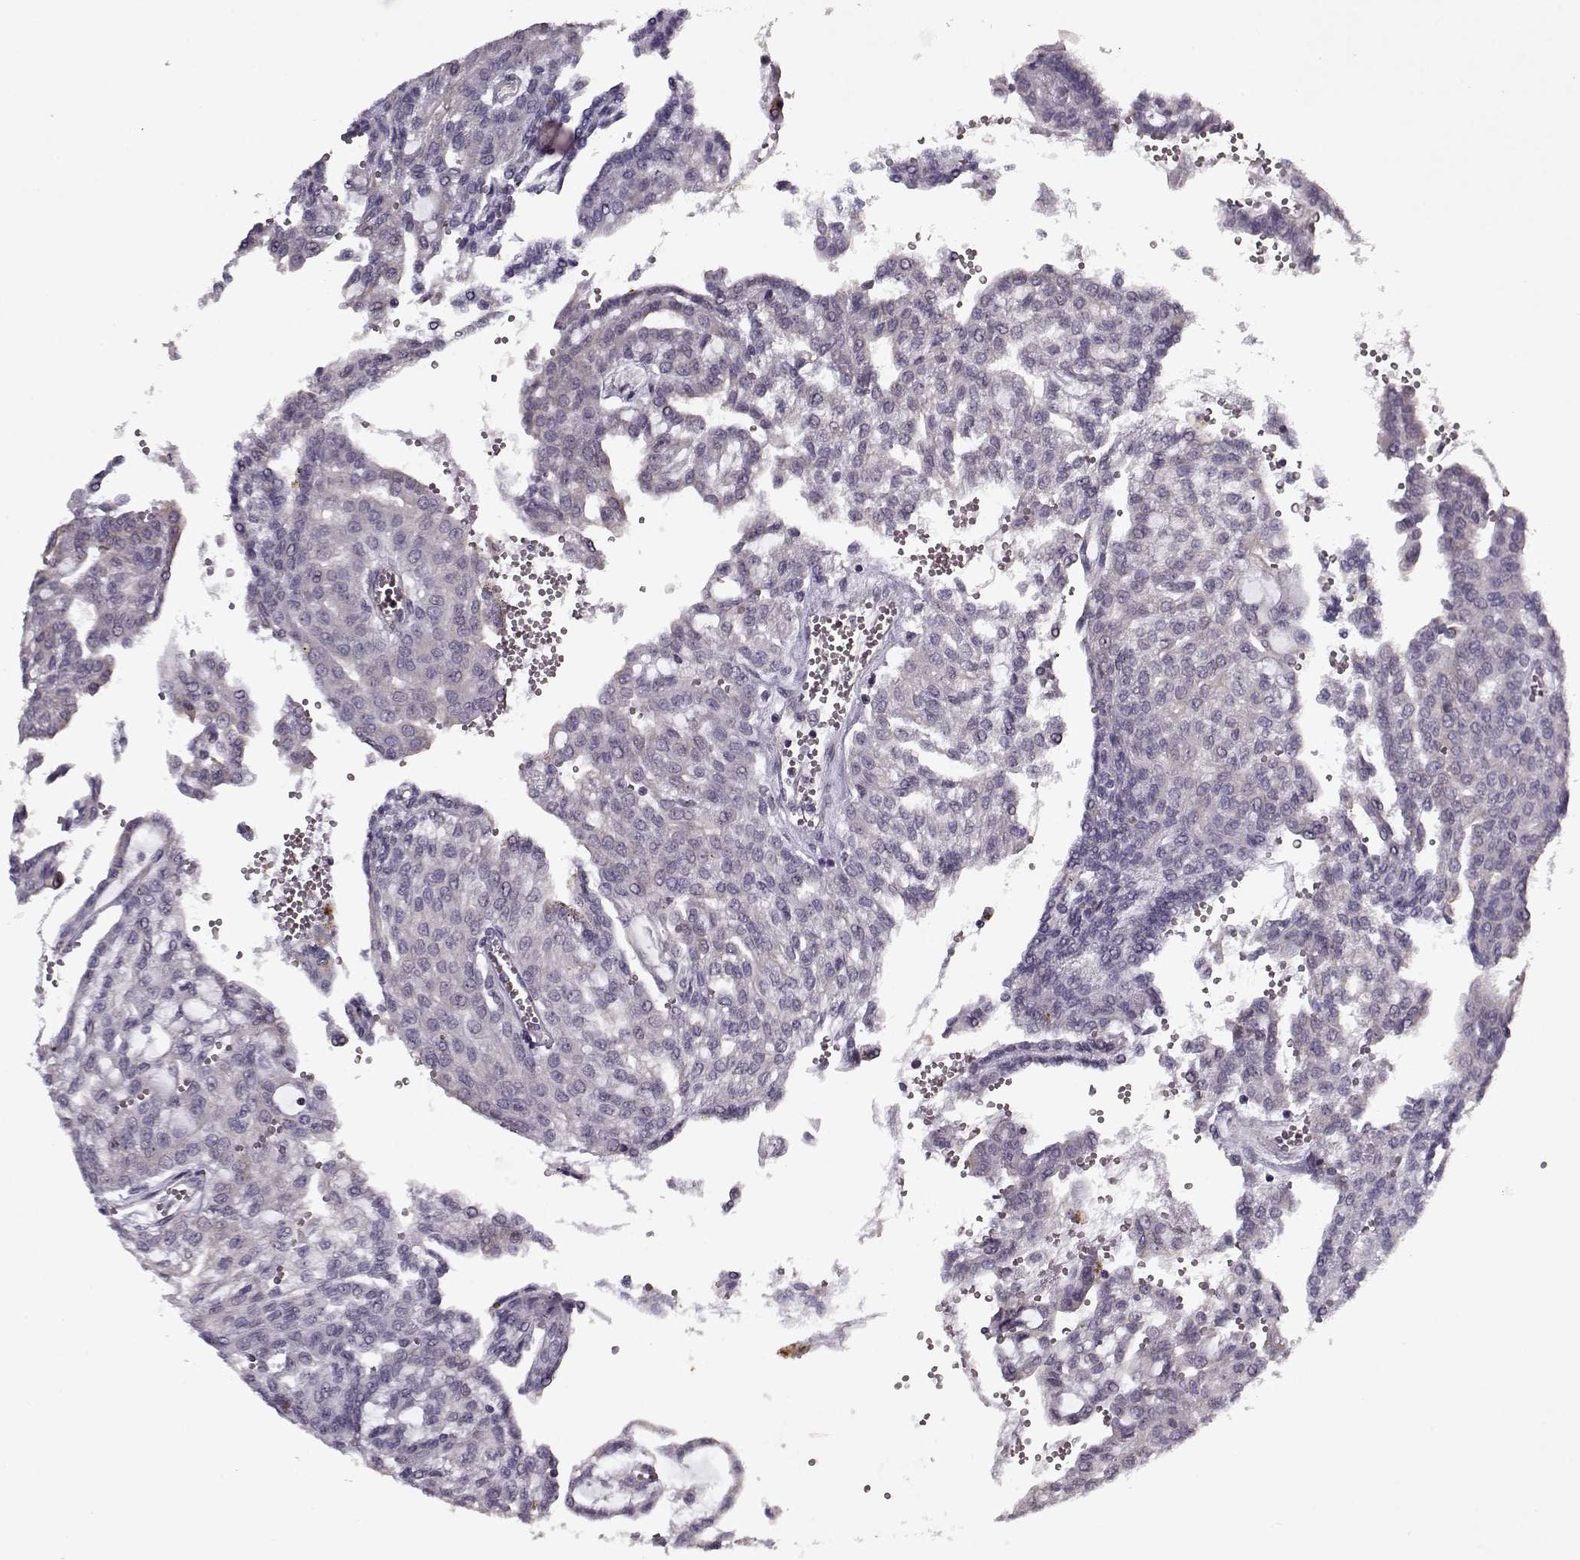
{"staining": {"intensity": "negative", "quantity": "none", "location": "none"}, "tissue": "renal cancer", "cell_type": "Tumor cells", "image_type": "cancer", "snomed": [{"axis": "morphology", "description": "Adenocarcinoma, NOS"}, {"axis": "topography", "description": "Kidney"}], "caption": "Immunohistochemistry micrograph of adenocarcinoma (renal) stained for a protein (brown), which exhibits no positivity in tumor cells.", "gene": "KRT9", "patient": {"sex": "male", "age": 63}}